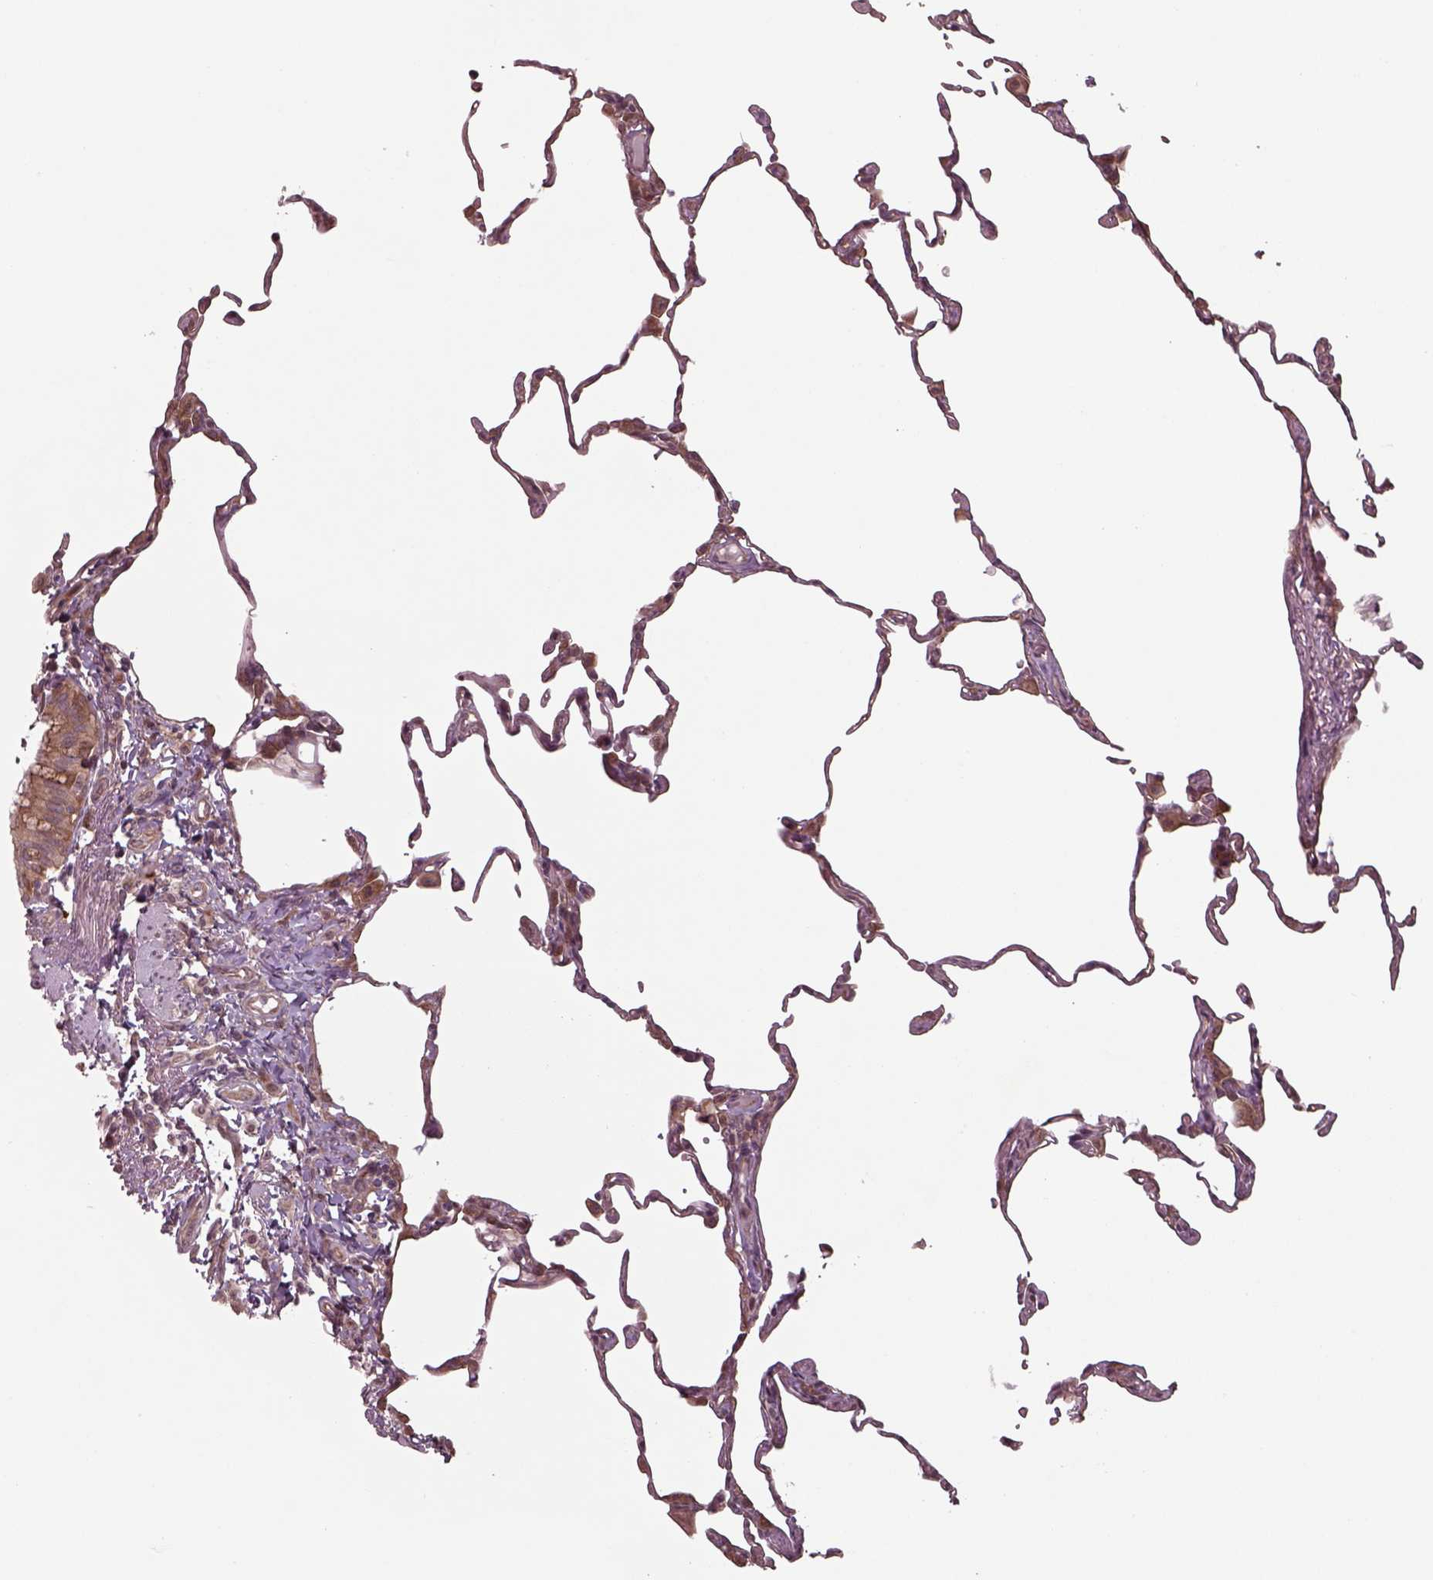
{"staining": {"intensity": "moderate", "quantity": "25%-75%", "location": "cytoplasmic/membranous"}, "tissue": "lung", "cell_type": "Alveolar cells", "image_type": "normal", "snomed": [{"axis": "morphology", "description": "Normal tissue, NOS"}, {"axis": "topography", "description": "Lung"}], "caption": "A histopathology image of human lung stained for a protein reveals moderate cytoplasmic/membranous brown staining in alveolar cells. (IHC, brightfield microscopy, high magnification).", "gene": "CHMP3", "patient": {"sex": "female", "age": 57}}